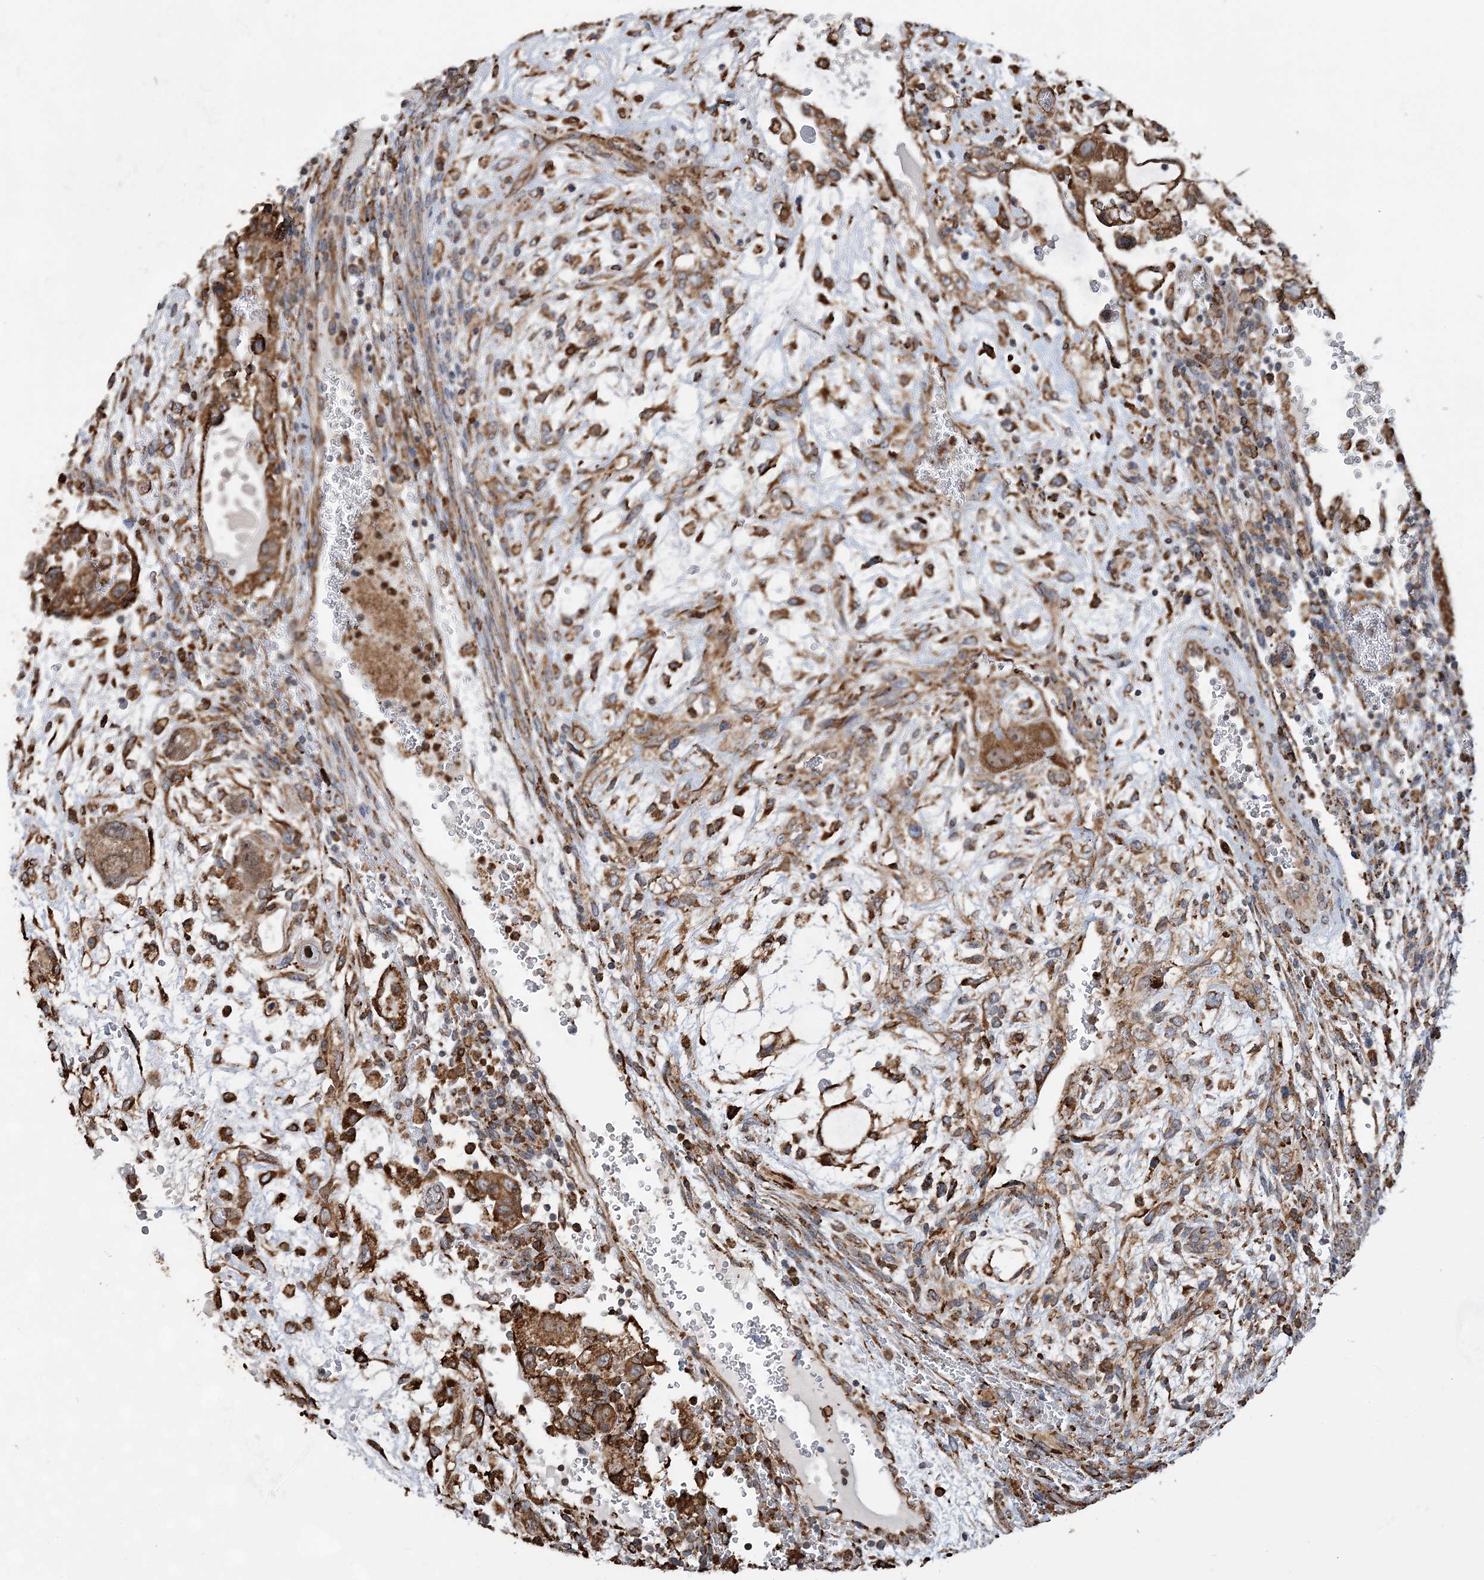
{"staining": {"intensity": "moderate", "quantity": ">75%", "location": "cytoplasmic/membranous"}, "tissue": "testis cancer", "cell_type": "Tumor cells", "image_type": "cancer", "snomed": [{"axis": "morphology", "description": "Carcinoma, Embryonal, NOS"}, {"axis": "topography", "description": "Testis"}], "caption": "The immunohistochemical stain labels moderate cytoplasmic/membranous expression in tumor cells of testis embryonal carcinoma tissue.", "gene": "WDR12", "patient": {"sex": "male", "age": 36}}